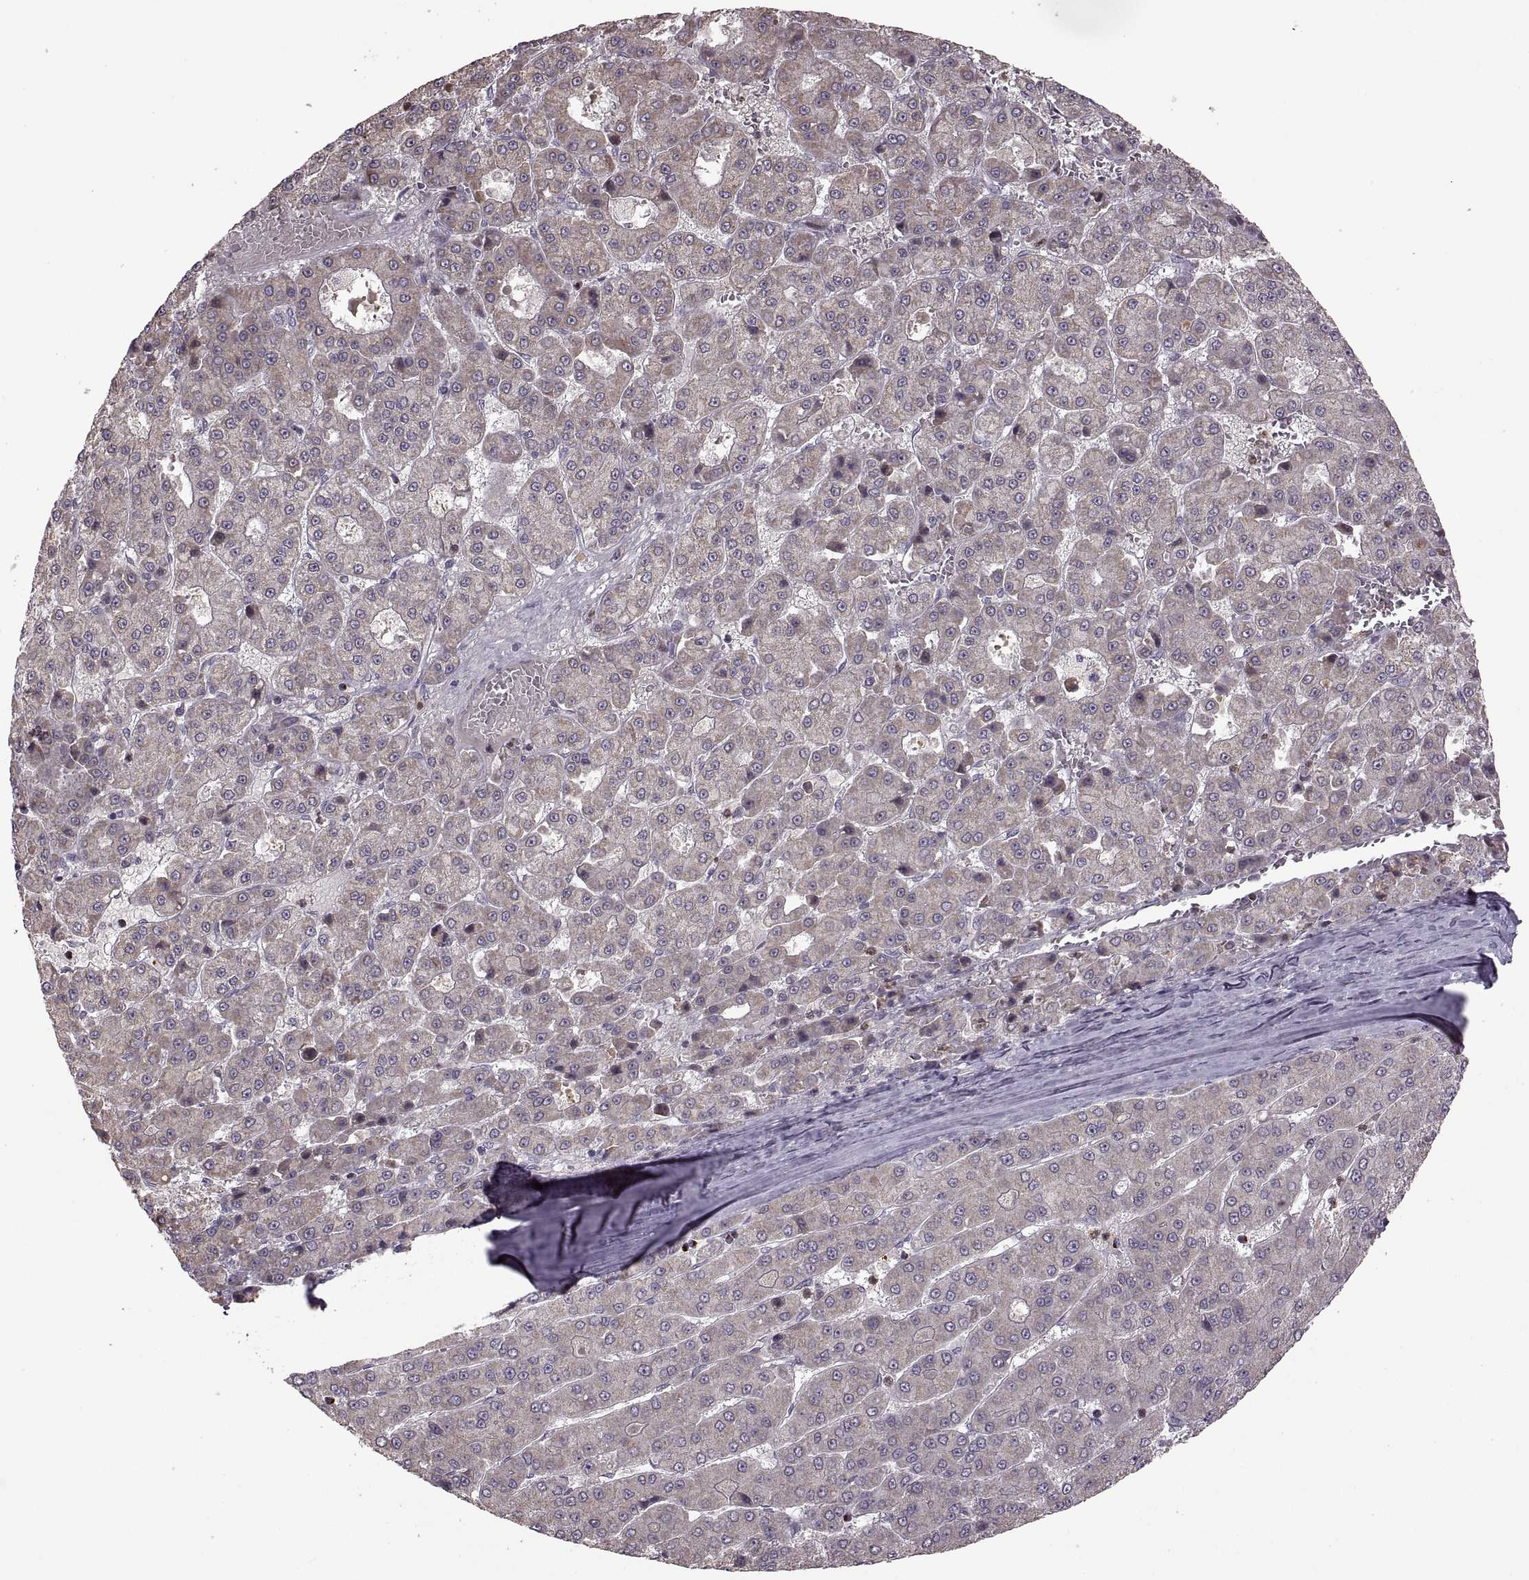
{"staining": {"intensity": "weak", "quantity": "25%-75%", "location": "cytoplasmic/membranous"}, "tissue": "liver cancer", "cell_type": "Tumor cells", "image_type": "cancer", "snomed": [{"axis": "morphology", "description": "Carcinoma, Hepatocellular, NOS"}, {"axis": "topography", "description": "Liver"}], "caption": "Brown immunohistochemical staining in hepatocellular carcinoma (liver) shows weak cytoplasmic/membranous expression in approximately 25%-75% of tumor cells.", "gene": "PIERCE1", "patient": {"sex": "male", "age": 70}}